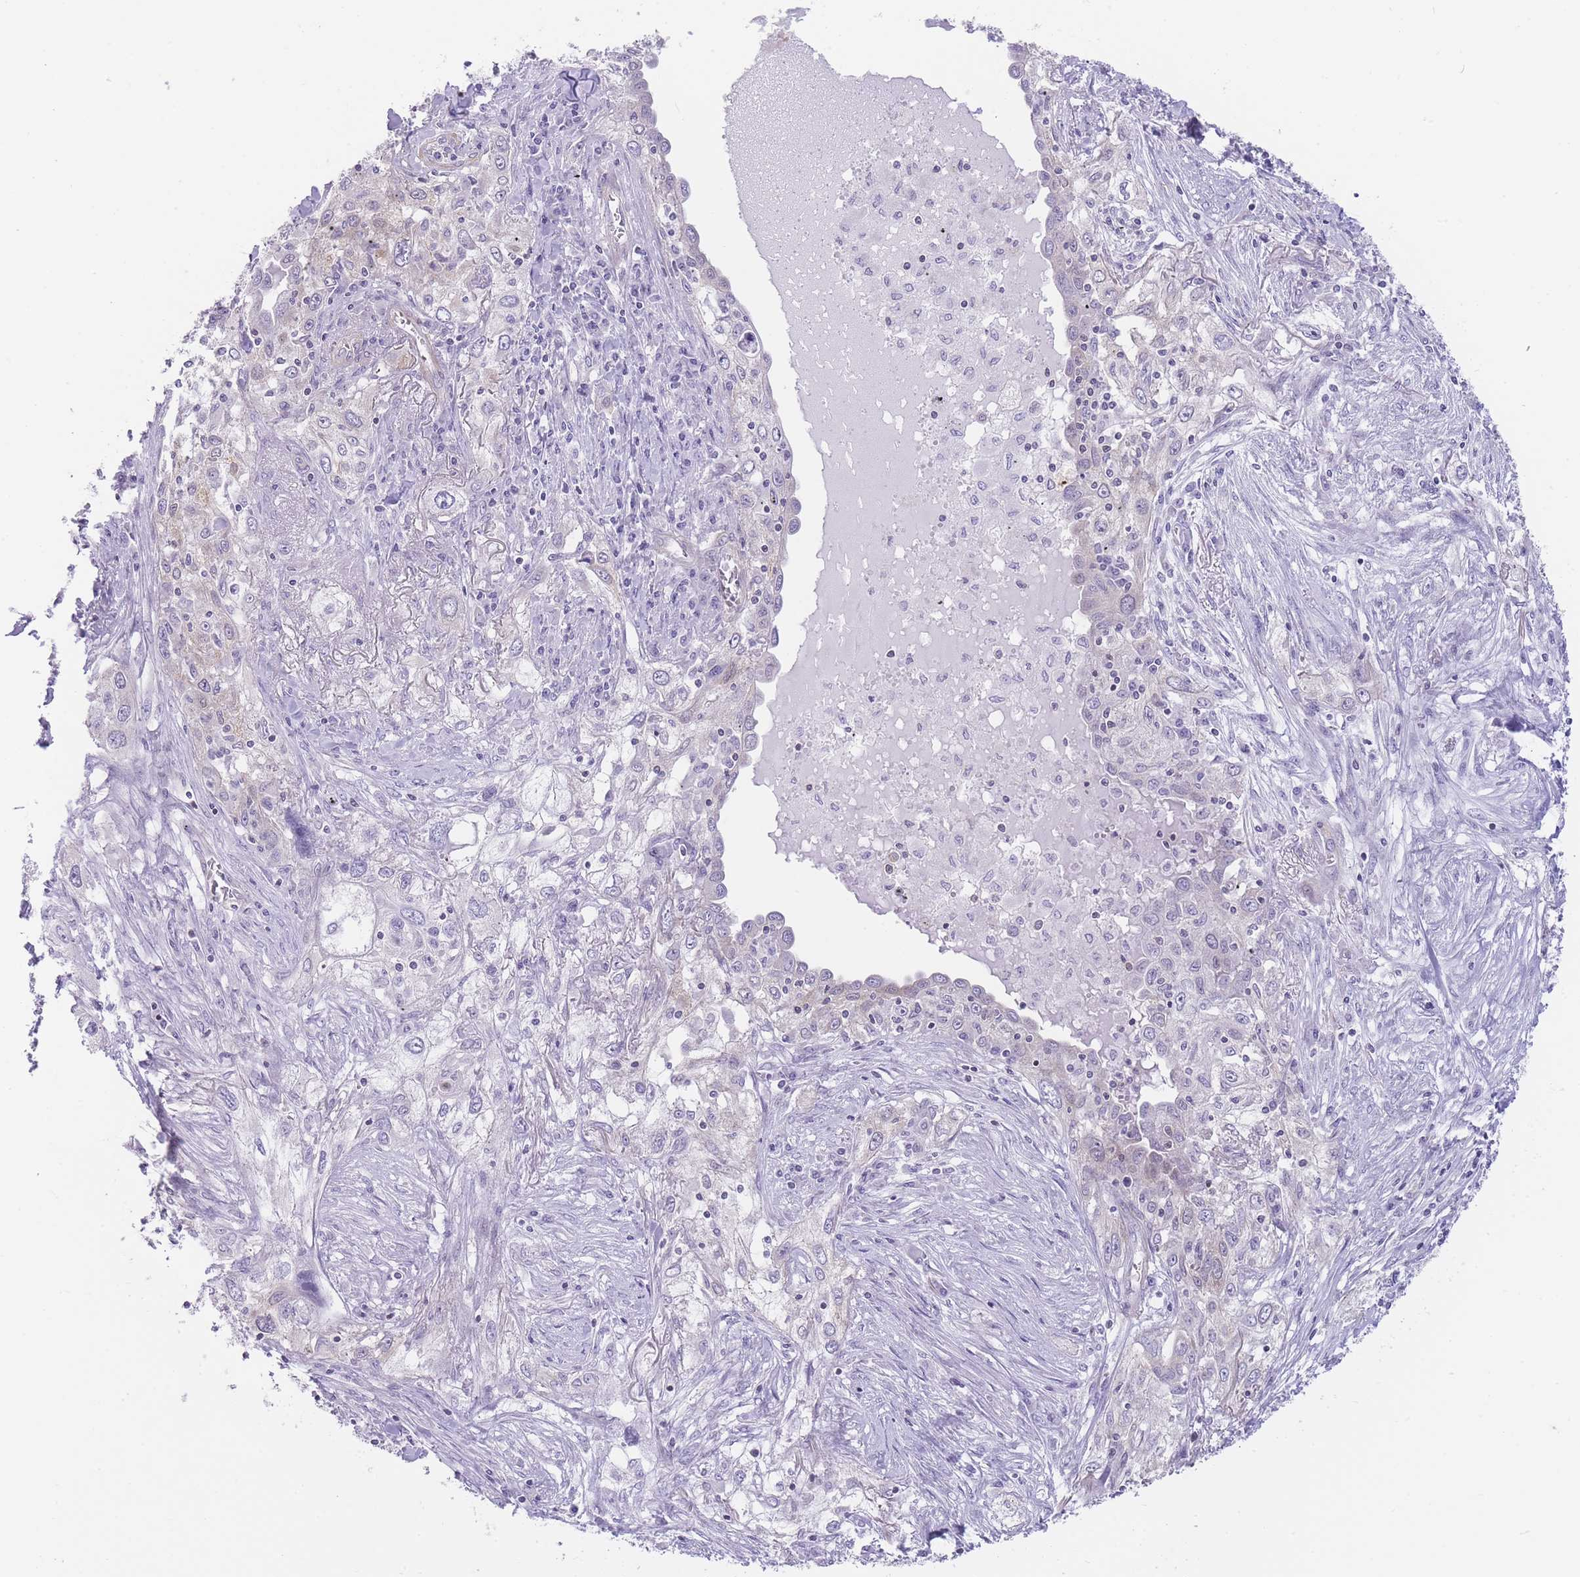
{"staining": {"intensity": "negative", "quantity": "none", "location": "none"}, "tissue": "lung cancer", "cell_type": "Tumor cells", "image_type": "cancer", "snomed": [{"axis": "morphology", "description": "Squamous cell carcinoma, NOS"}, {"axis": "topography", "description": "Lung"}], "caption": "Human squamous cell carcinoma (lung) stained for a protein using IHC demonstrates no positivity in tumor cells.", "gene": "OR11H12", "patient": {"sex": "female", "age": 69}}